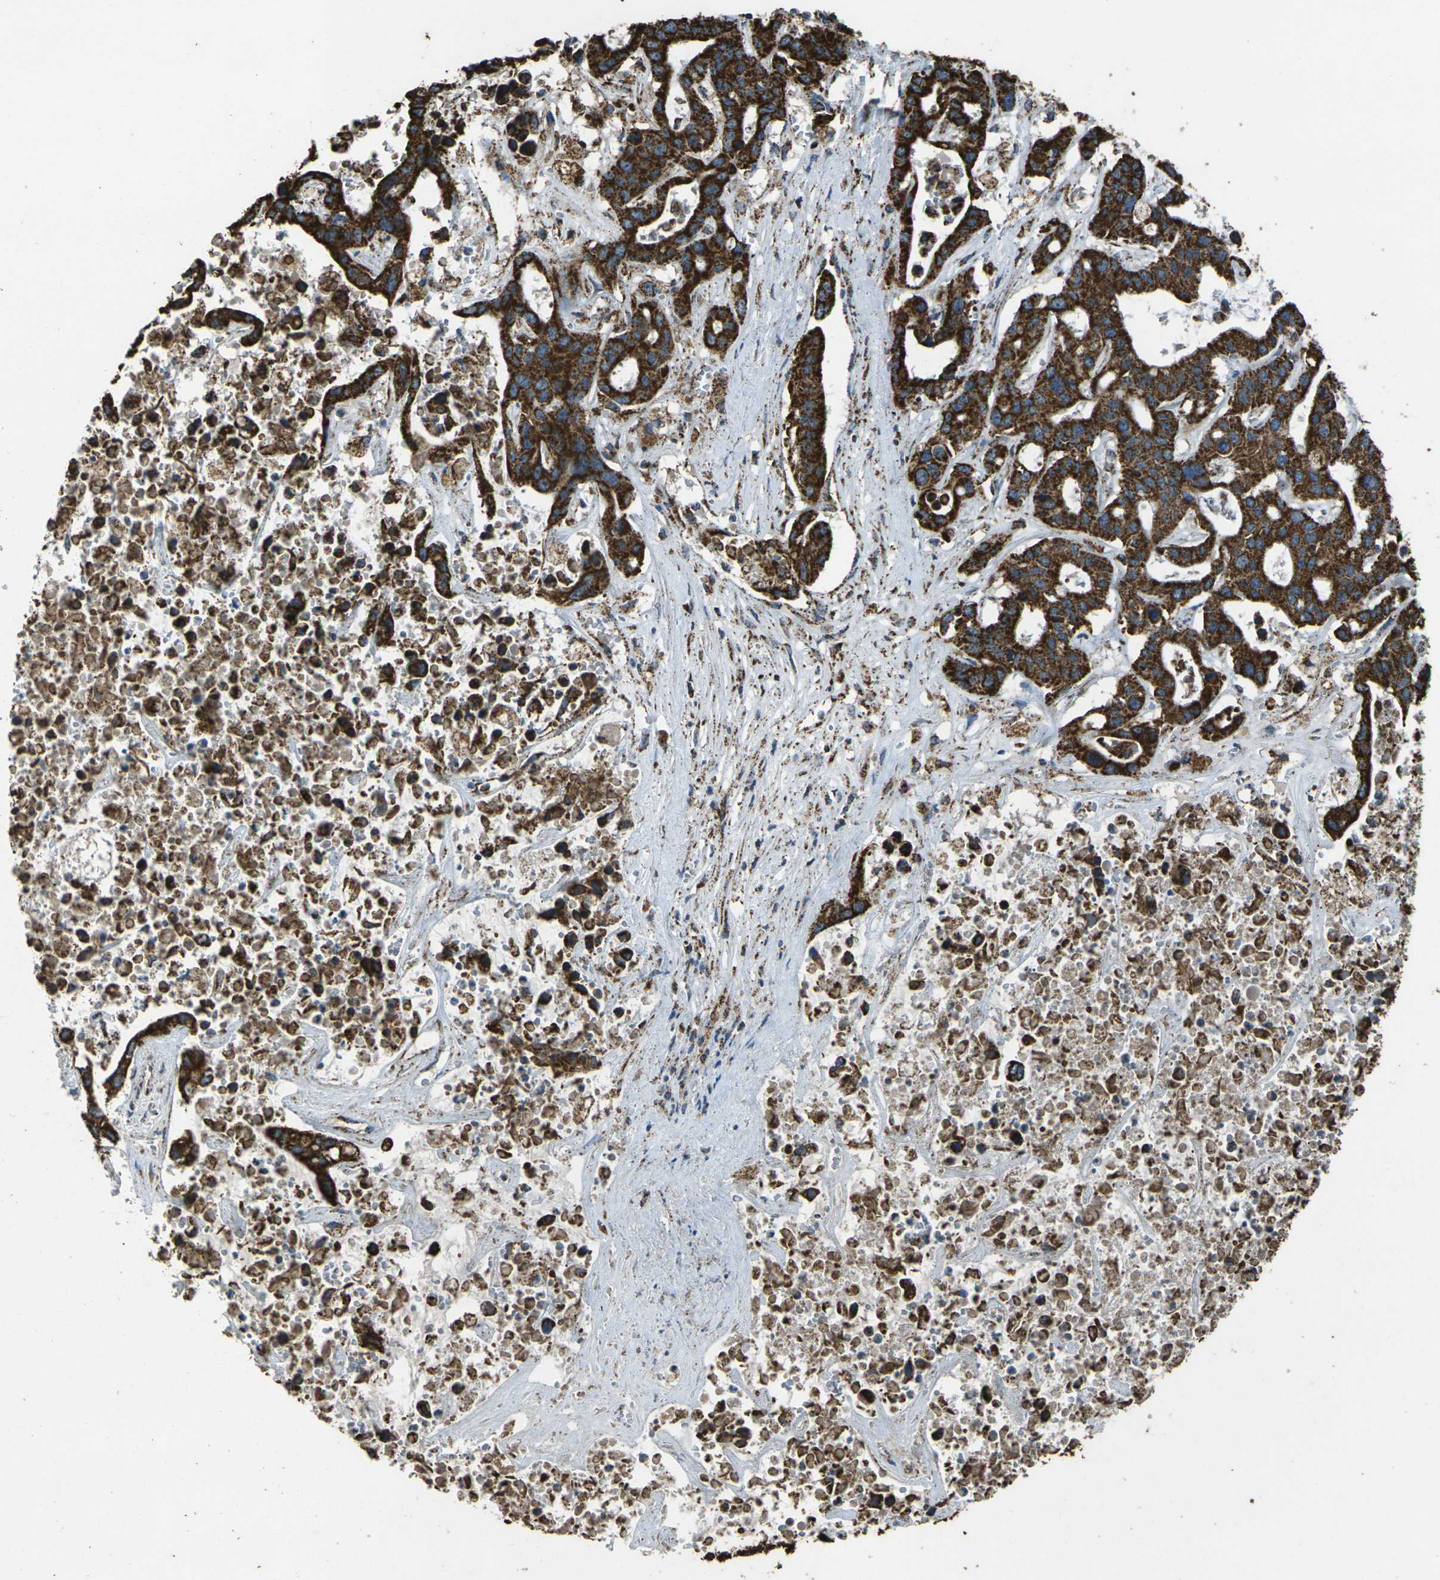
{"staining": {"intensity": "strong", "quantity": ">75%", "location": "cytoplasmic/membranous"}, "tissue": "liver cancer", "cell_type": "Tumor cells", "image_type": "cancer", "snomed": [{"axis": "morphology", "description": "Cholangiocarcinoma"}, {"axis": "topography", "description": "Liver"}], "caption": "Liver cholangiocarcinoma stained for a protein (brown) shows strong cytoplasmic/membranous positive positivity in approximately >75% of tumor cells.", "gene": "KLHL5", "patient": {"sex": "female", "age": 65}}